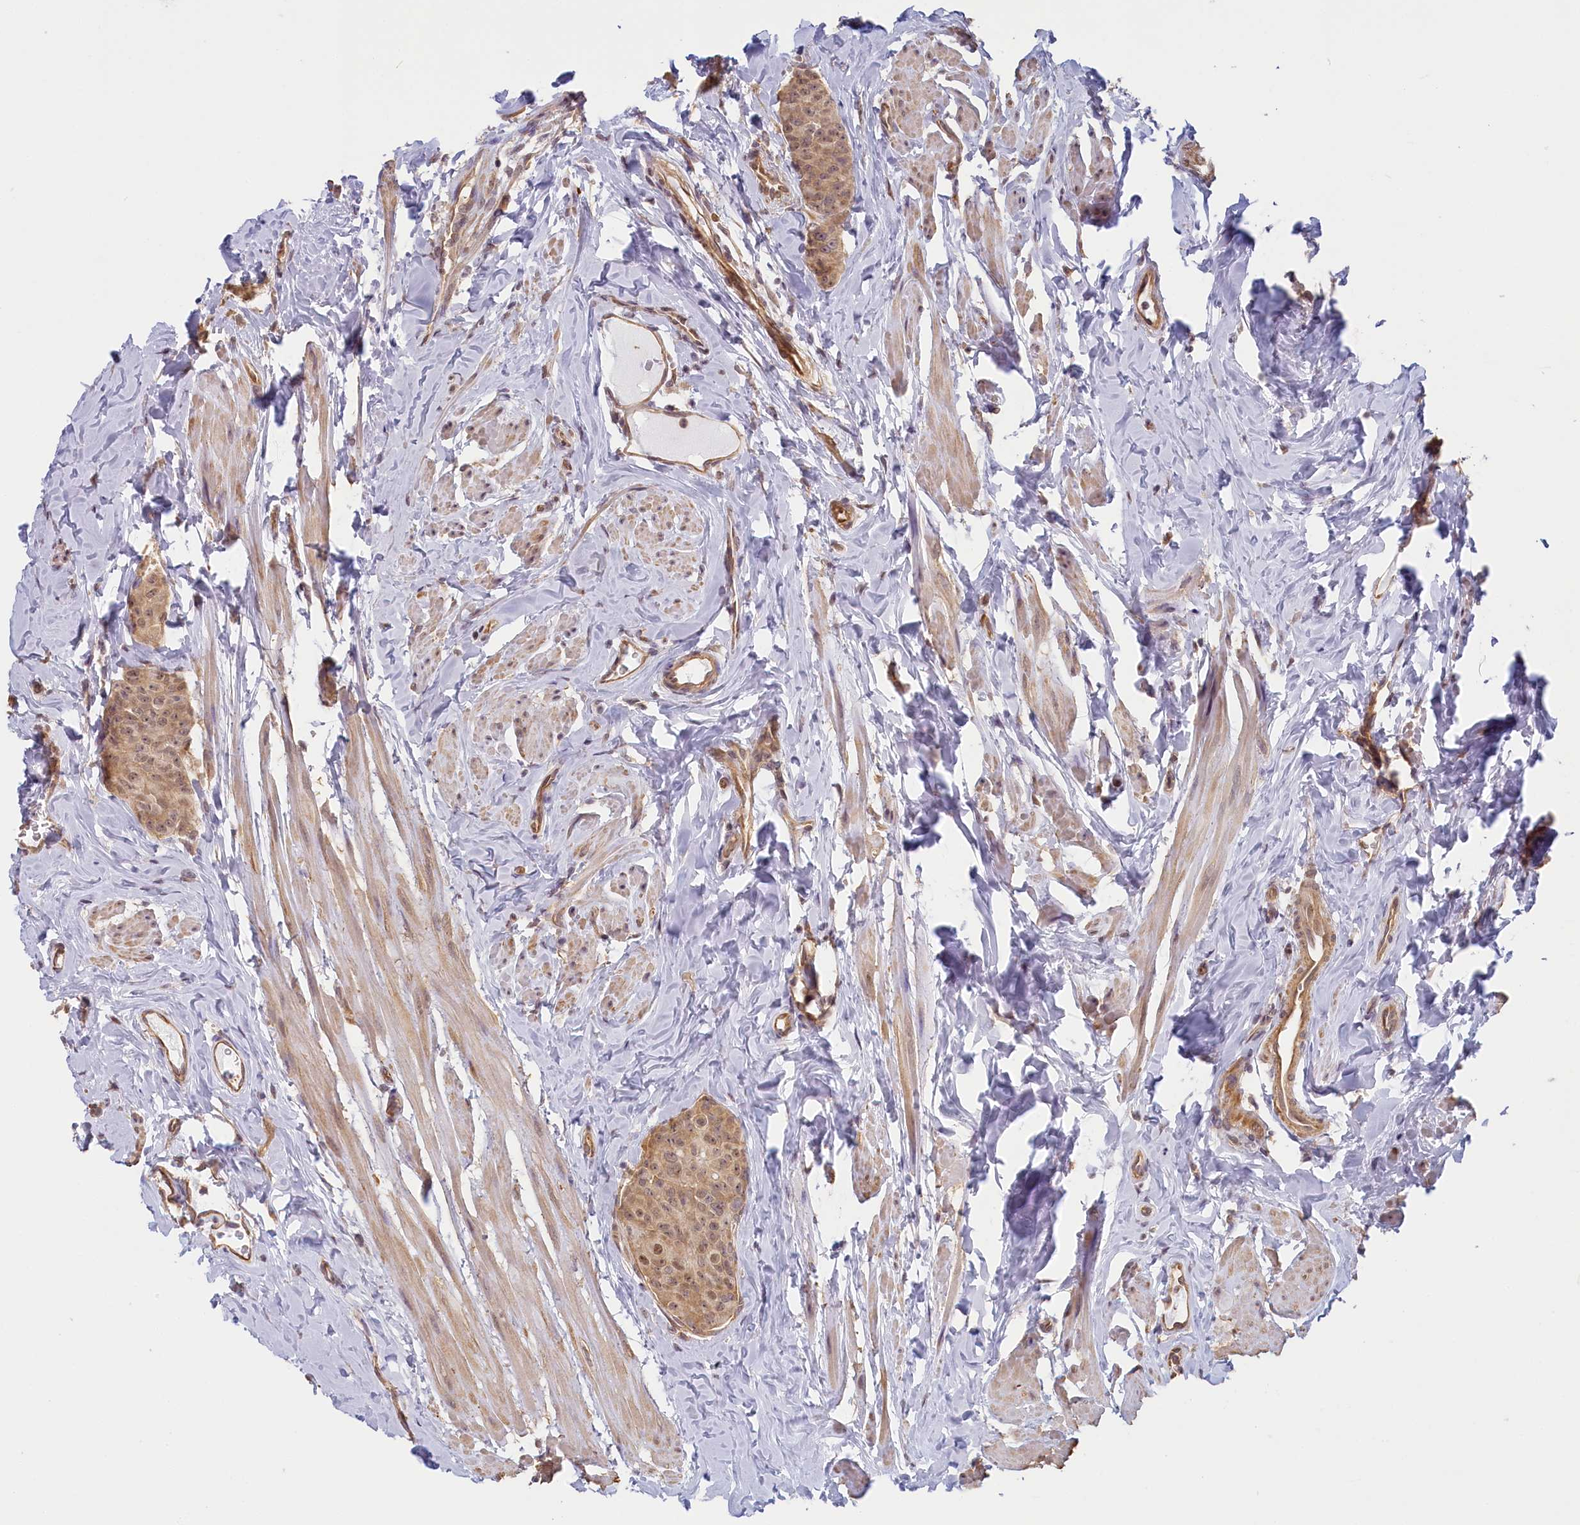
{"staining": {"intensity": "weak", "quantity": ">75%", "location": "cytoplasmic/membranous,nuclear"}, "tissue": "breast cancer", "cell_type": "Tumor cells", "image_type": "cancer", "snomed": [{"axis": "morphology", "description": "Duct carcinoma"}, {"axis": "topography", "description": "Breast"}], "caption": "IHC staining of breast infiltrating ductal carcinoma, which demonstrates low levels of weak cytoplasmic/membranous and nuclear positivity in approximately >75% of tumor cells indicating weak cytoplasmic/membranous and nuclear protein expression. The staining was performed using DAB (brown) for protein detection and nuclei were counterstained in hematoxylin (blue).", "gene": "C19orf44", "patient": {"sex": "female", "age": 40}}